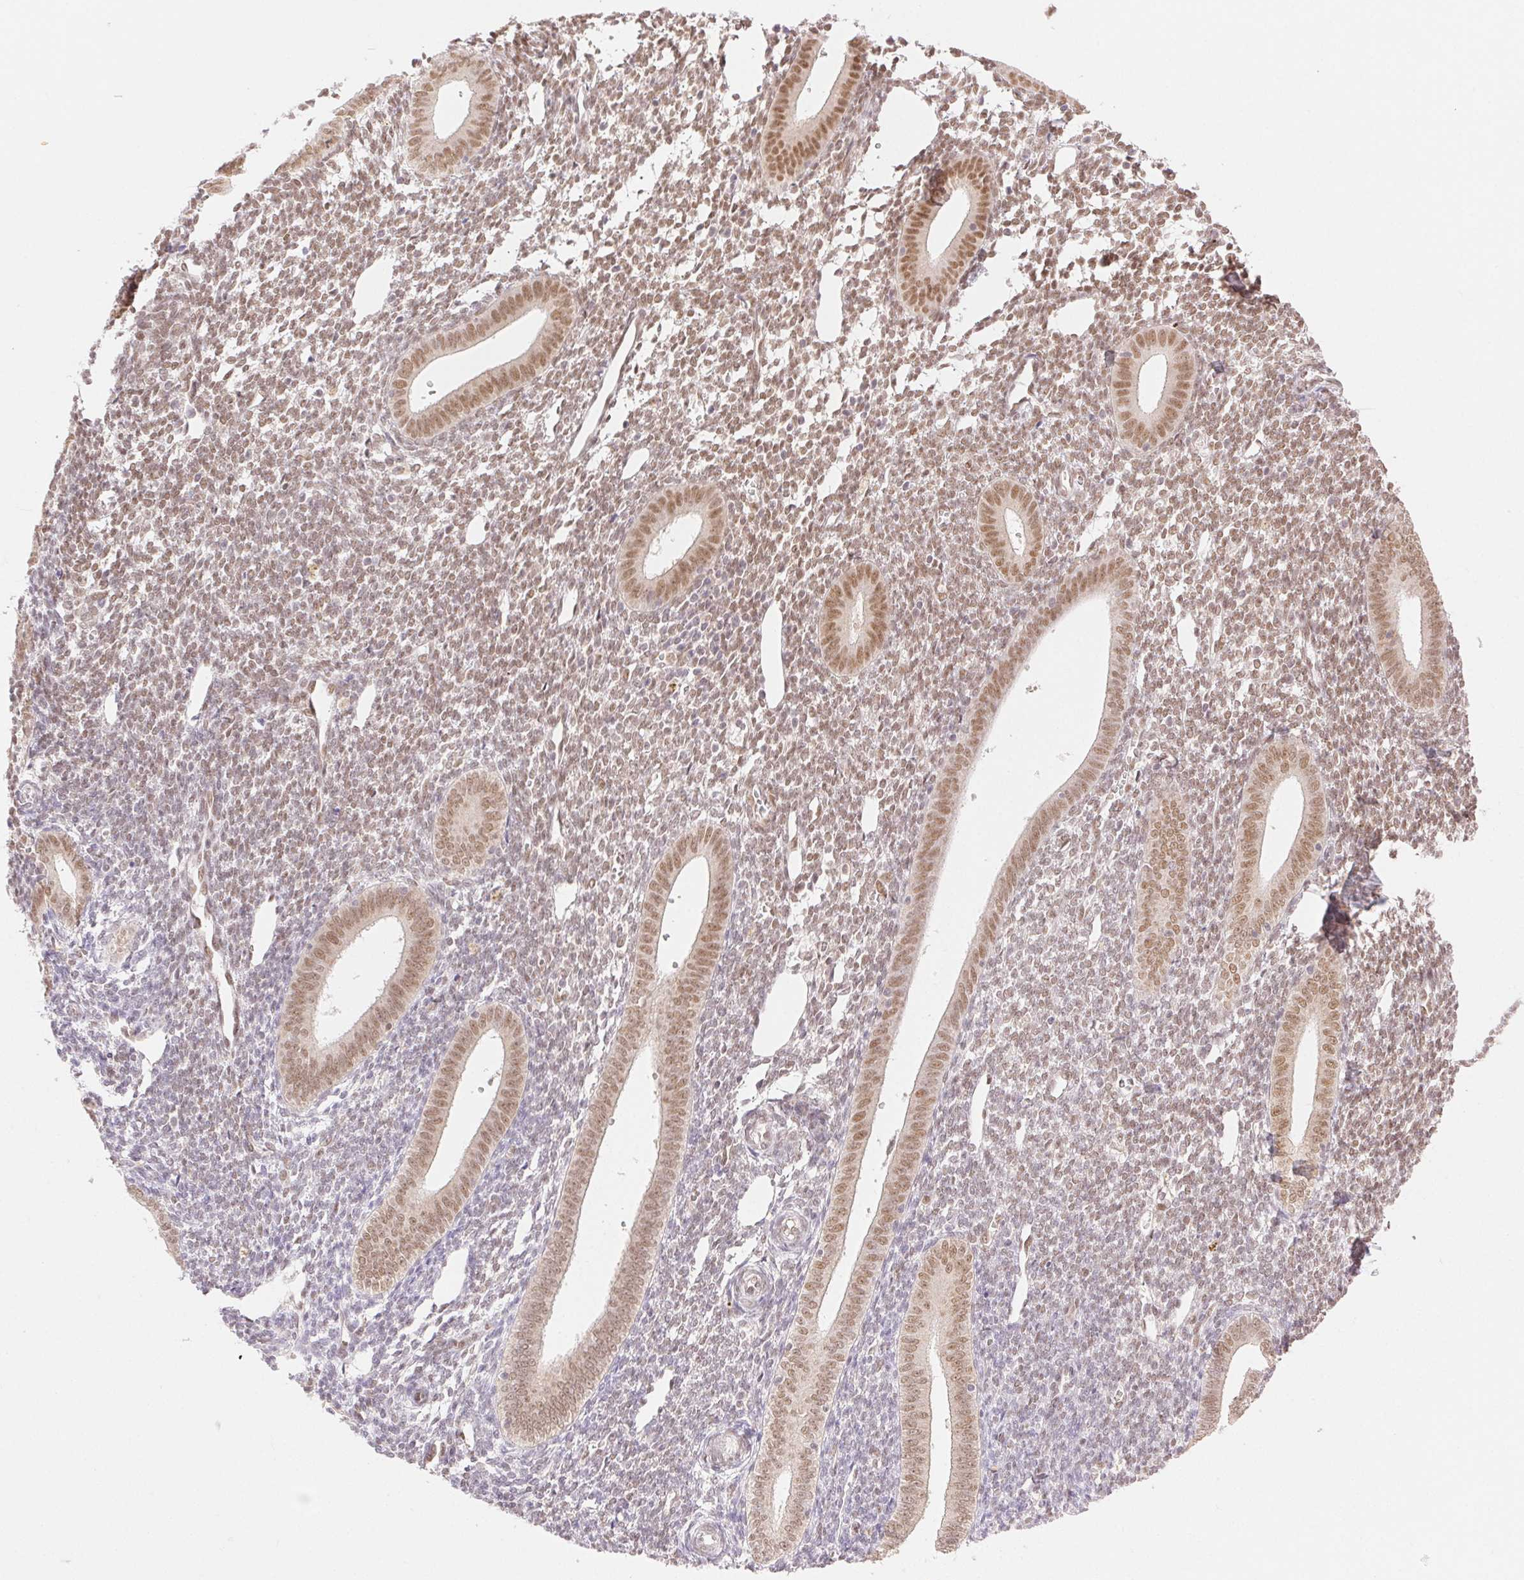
{"staining": {"intensity": "moderate", "quantity": "25%-75%", "location": "nuclear"}, "tissue": "endometrium", "cell_type": "Cells in endometrial stroma", "image_type": "normal", "snomed": [{"axis": "morphology", "description": "Normal tissue, NOS"}, {"axis": "topography", "description": "Endometrium"}], "caption": "Immunohistochemistry (IHC) image of unremarkable endometrium: endometrium stained using immunohistochemistry displays medium levels of moderate protein expression localized specifically in the nuclear of cells in endometrial stroma, appearing as a nuclear brown color.", "gene": "H2AZ1", "patient": {"sex": "female", "age": 25}}